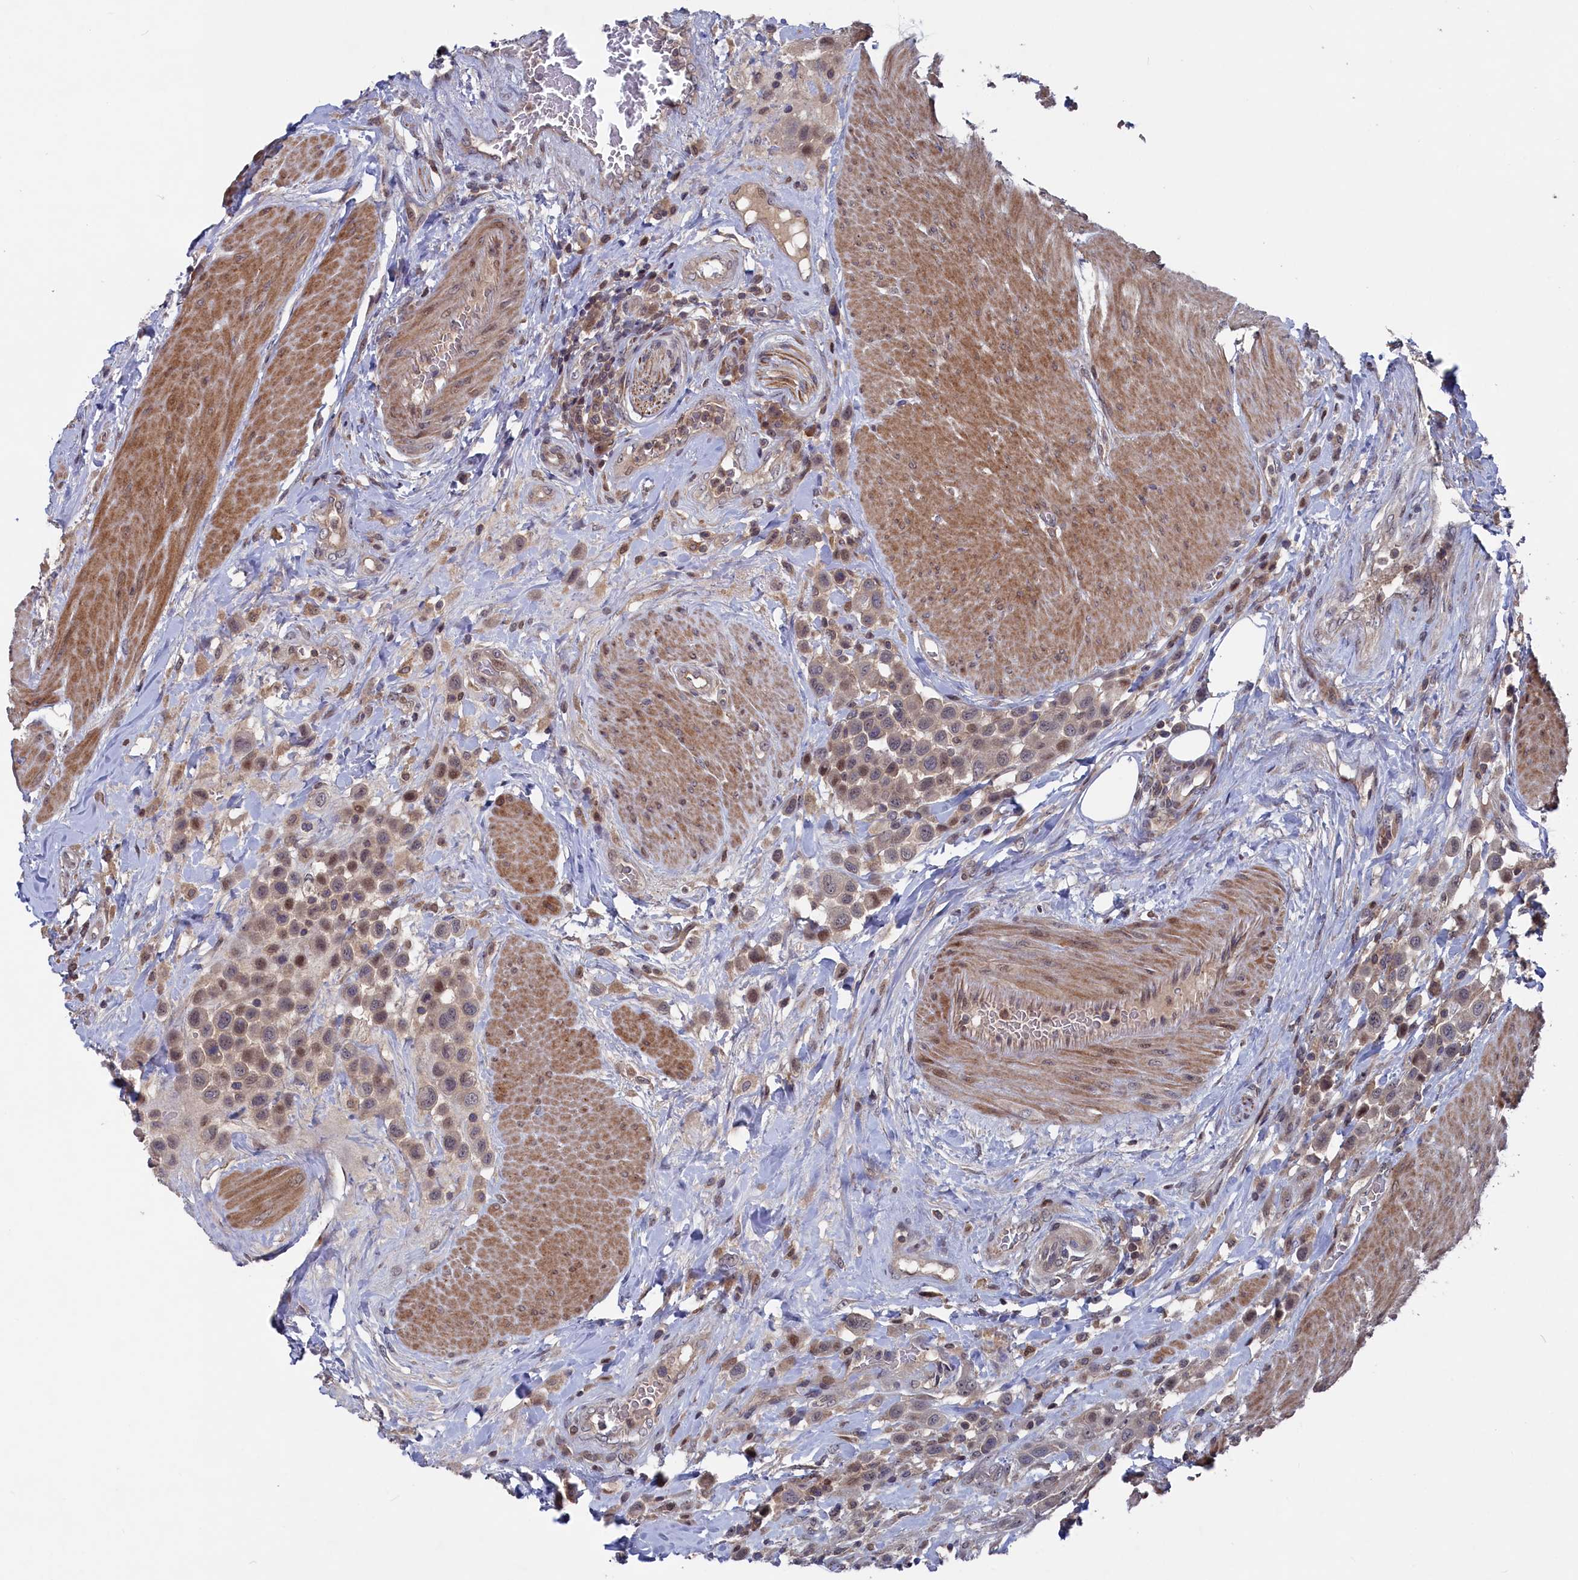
{"staining": {"intensity": "weak", "quantity": "25%-75%", "location": "nuclear"}, "tissue": "urothelial cancer", "cell_type": "Tumor cells", "image_type": "cancer", "snomed": [{"axis": "morphology", "description": "Urothelial carcinoma, High grade"}, {"axis": "topography", "description": "Urinary bladder"}], "caption": "A high-resolution histopathology image shows immunohistochemistry (IHC) staining of urothelial cancer, which demonstrates weak nuclear positivity in about 25%-75% of tumor cells.", "gene": "TMC5", "patient": {"sex": "male", "age": 50}}